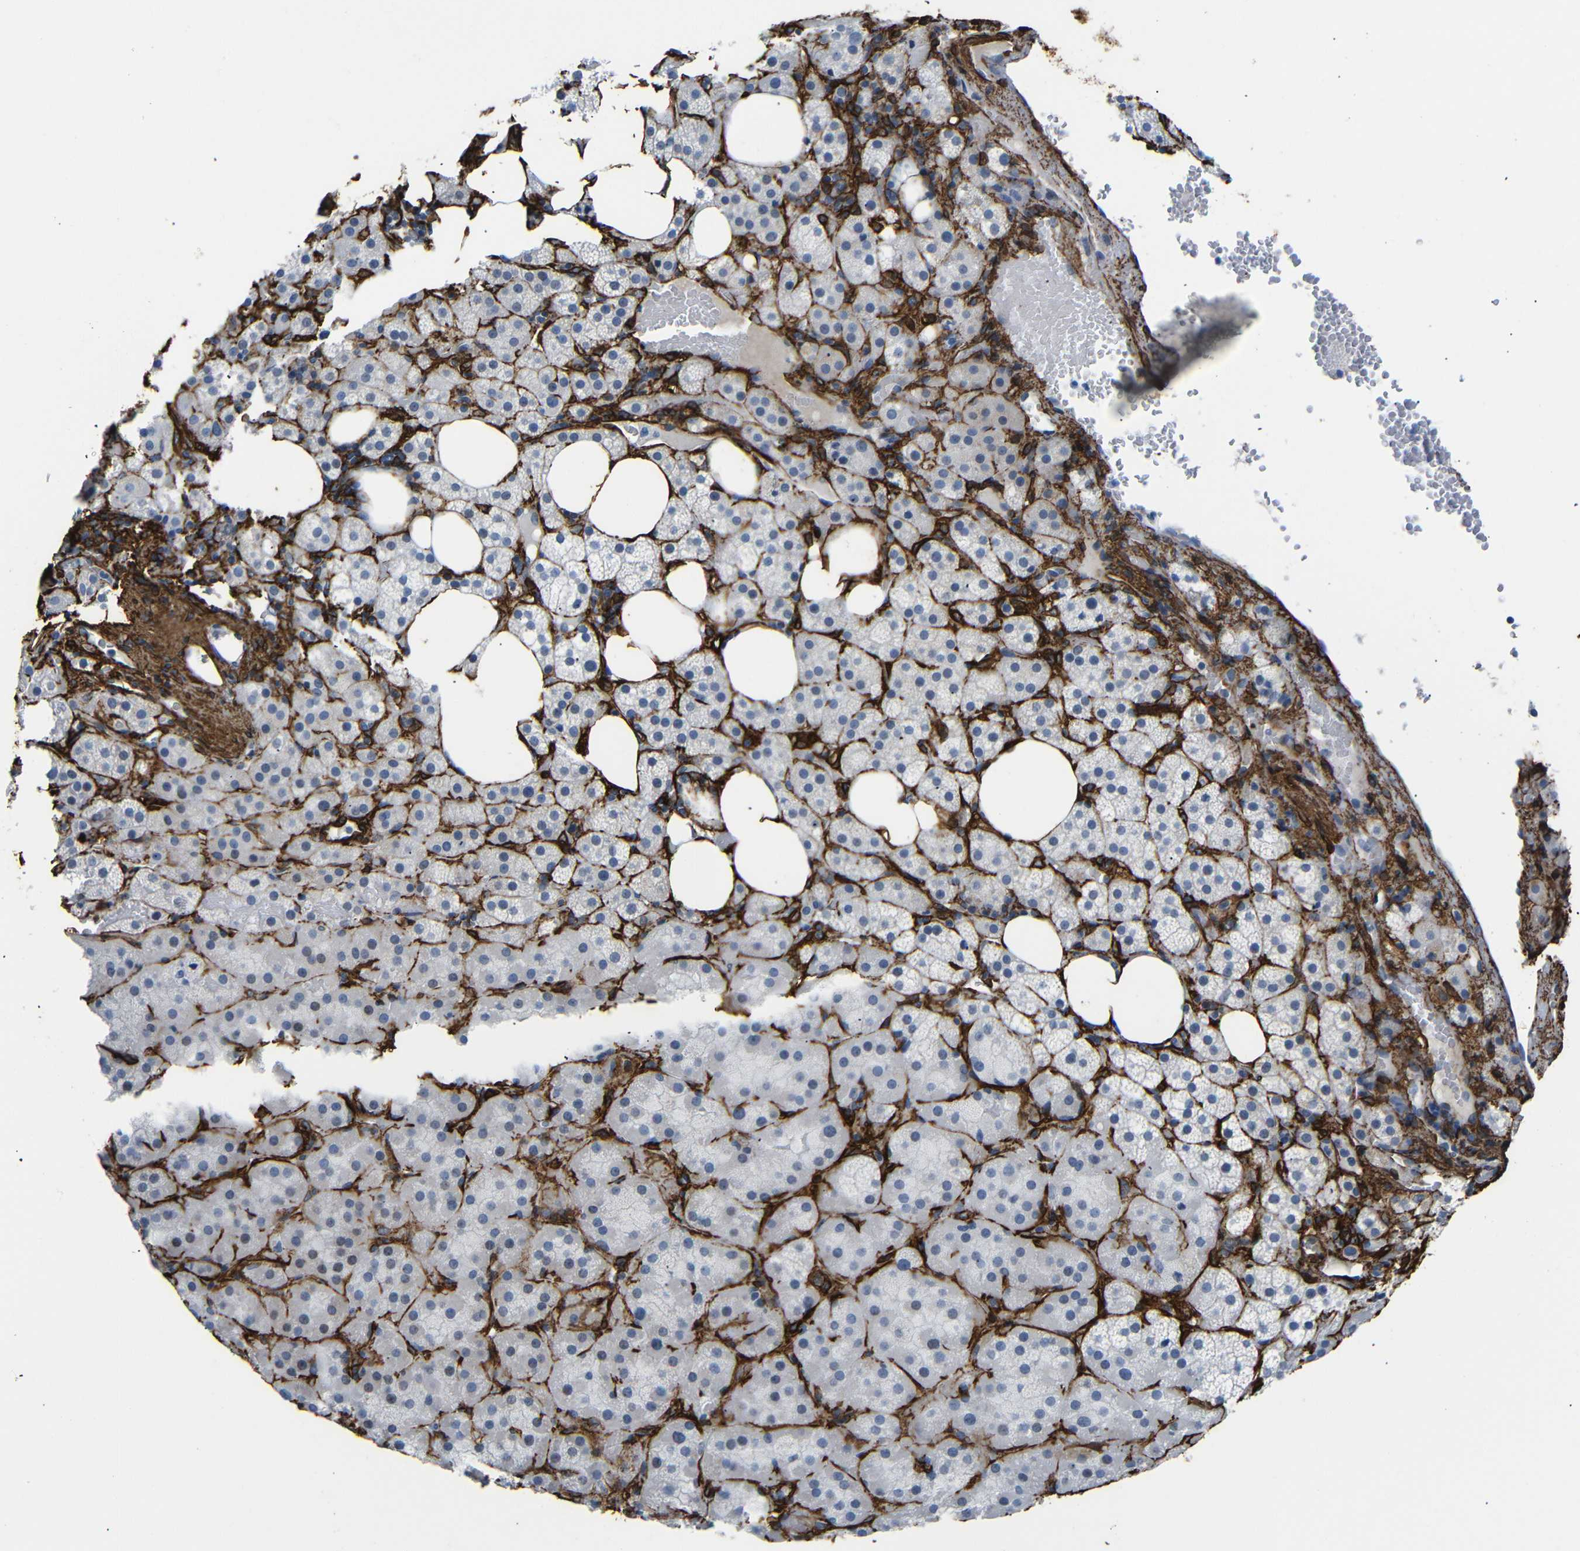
{"staining": {"intensity": "negative", "quantity": "none", "location": "none"}, "tissue": "adrenal gland", "cell_type": "Glandular cells", "image_type": "normal", "snomed": [{"axis": "morphology", "description": "Normal tissue, NOS"}, {"axis": "topography", "description": "Adrenal gland"}], "caption": "There is no significant staining in glandular cells of adrenal gland. (DAB (3,3'-diaminobenzidine) immunohistochemistry with hematoxylin counter stain).", "gene": "ACTA2", "patient": {"sex": "female", "age": 59}}